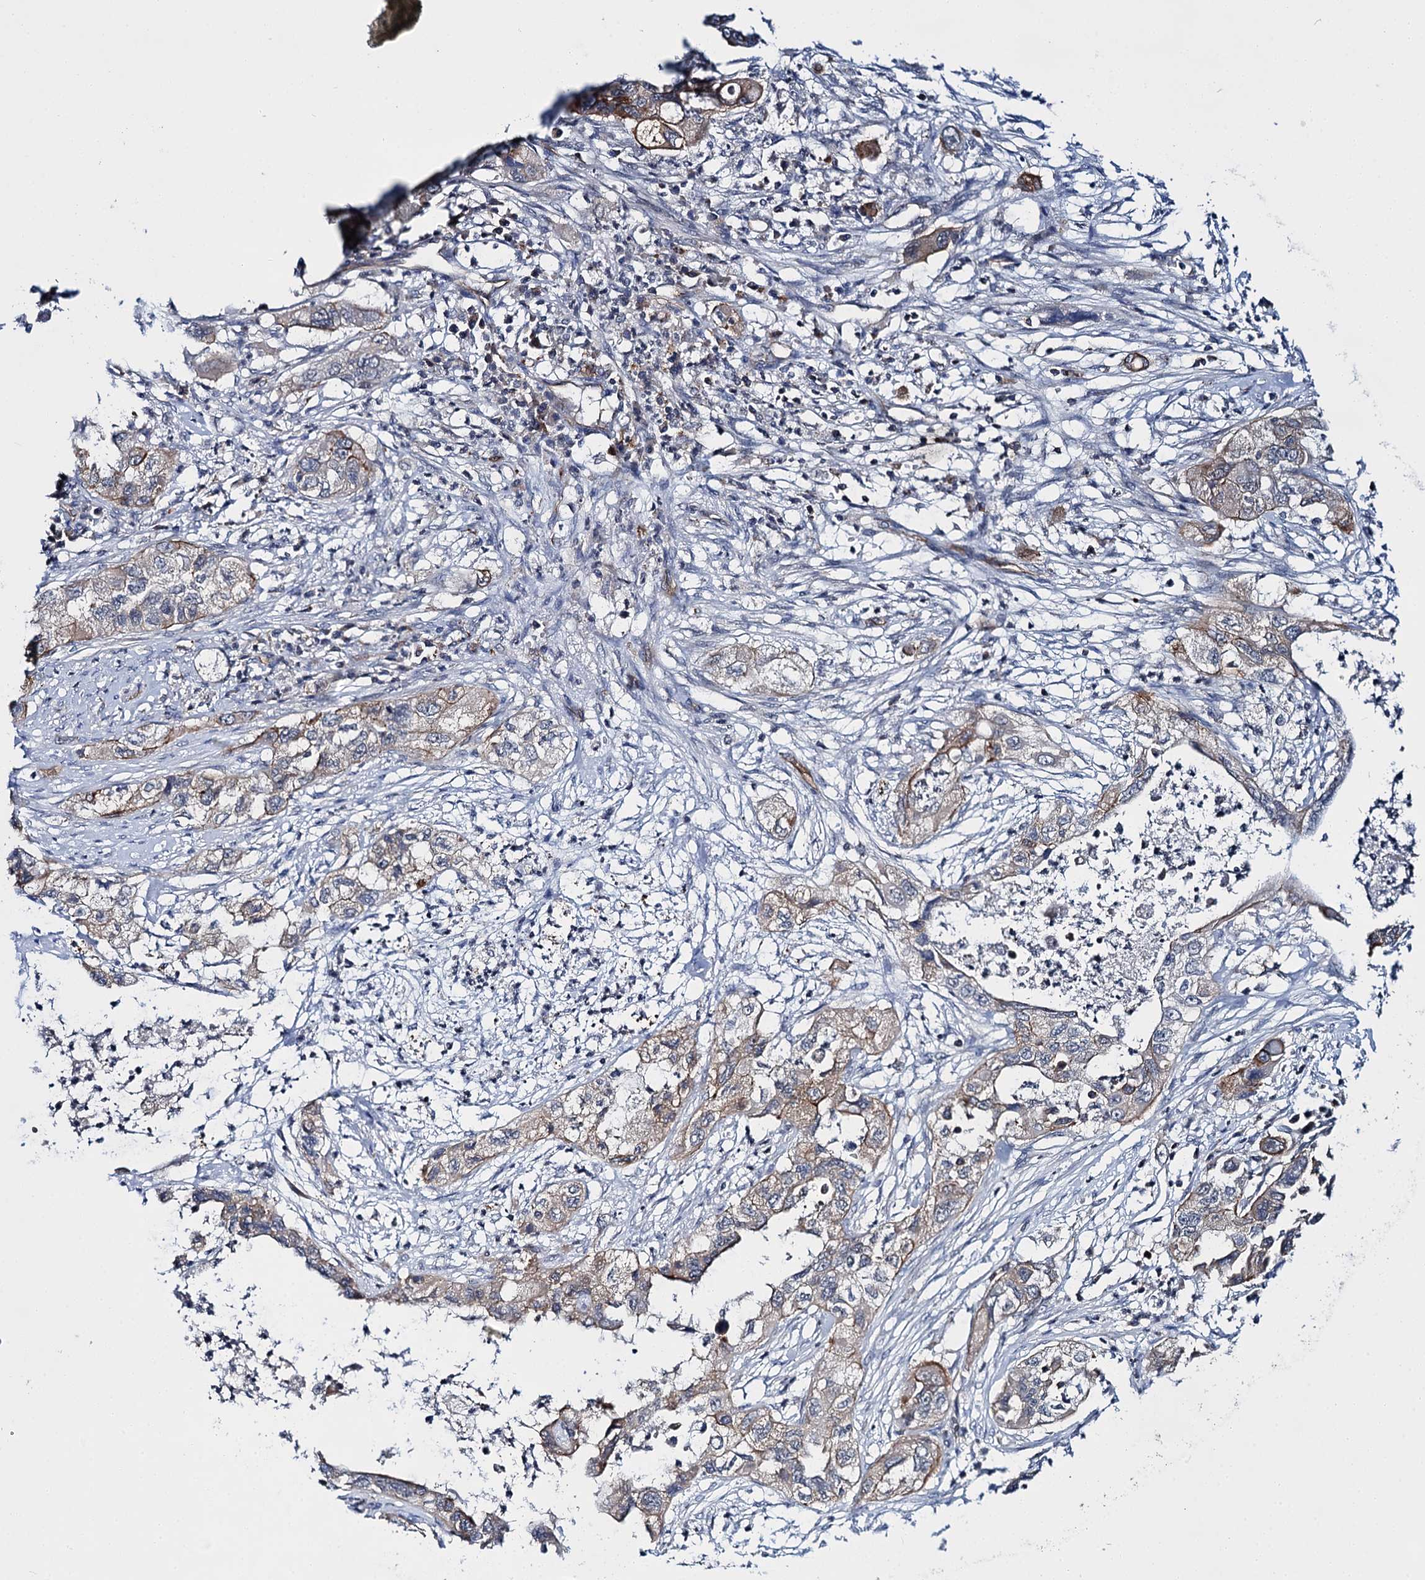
{"staining": {"intensity": "weak", "quantity": "<25%", "location": "cytoplasmic/membranous"}, "tissue": "pancreatic cancer", "cell_type": "Tumor cells", "image_type": "cancer", "snomed": [{"axis": "morphology", "description": "Adenocarcinoma, NOS"}, {"axis": "topography", "description": "Pancreas"}], "caption": "DAB immunohistochemical staining of pancreatic cancer (adenocarcinoma) exhibits no significant staining in tumor cells.", "gene": "ABLIM1", "patient": {"sex": "female", "age": 78}}